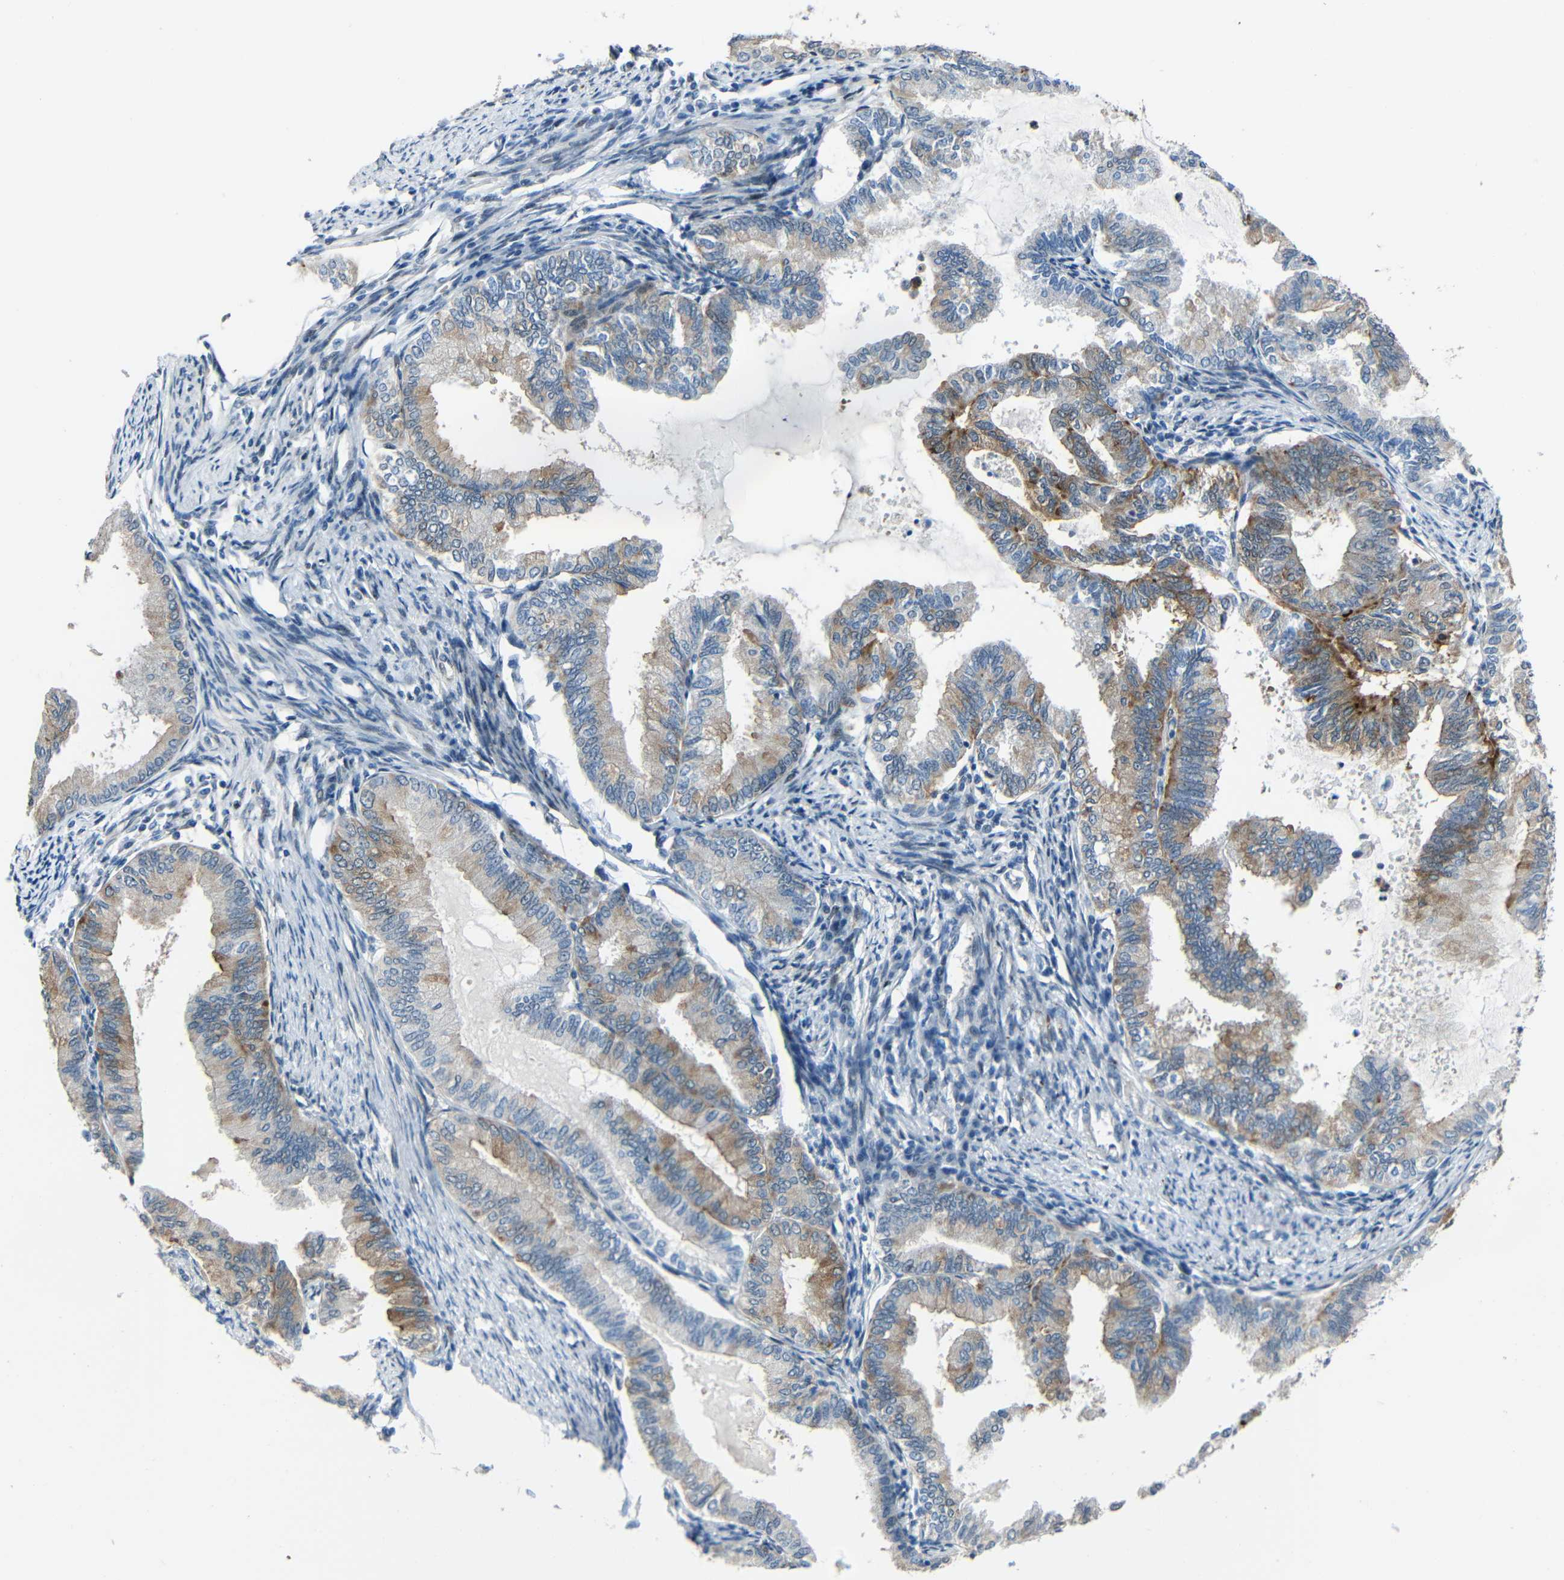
{"staining": {"intensity": "moderate", "quantity": "25%-75%", "location": "cytoplasmic/membranous"}, "tissue": "endometrial cancer", "cell_type": "Tumor cells", "image_type": "cancer", "snomed": [{"axis": "morphology", "description": "Adenocarcinoma, NOS"}, {"axis": "topography", "description": "Endometrium"}], "caption": "Tumor cells show medium levels of moderate cytoplasmic/membranous positivity in about 25%-75% of cells in adenocarcinoma (endometrial).", "gene": "DNAJC5", "patient": {"sex": "female", "age": 86}}